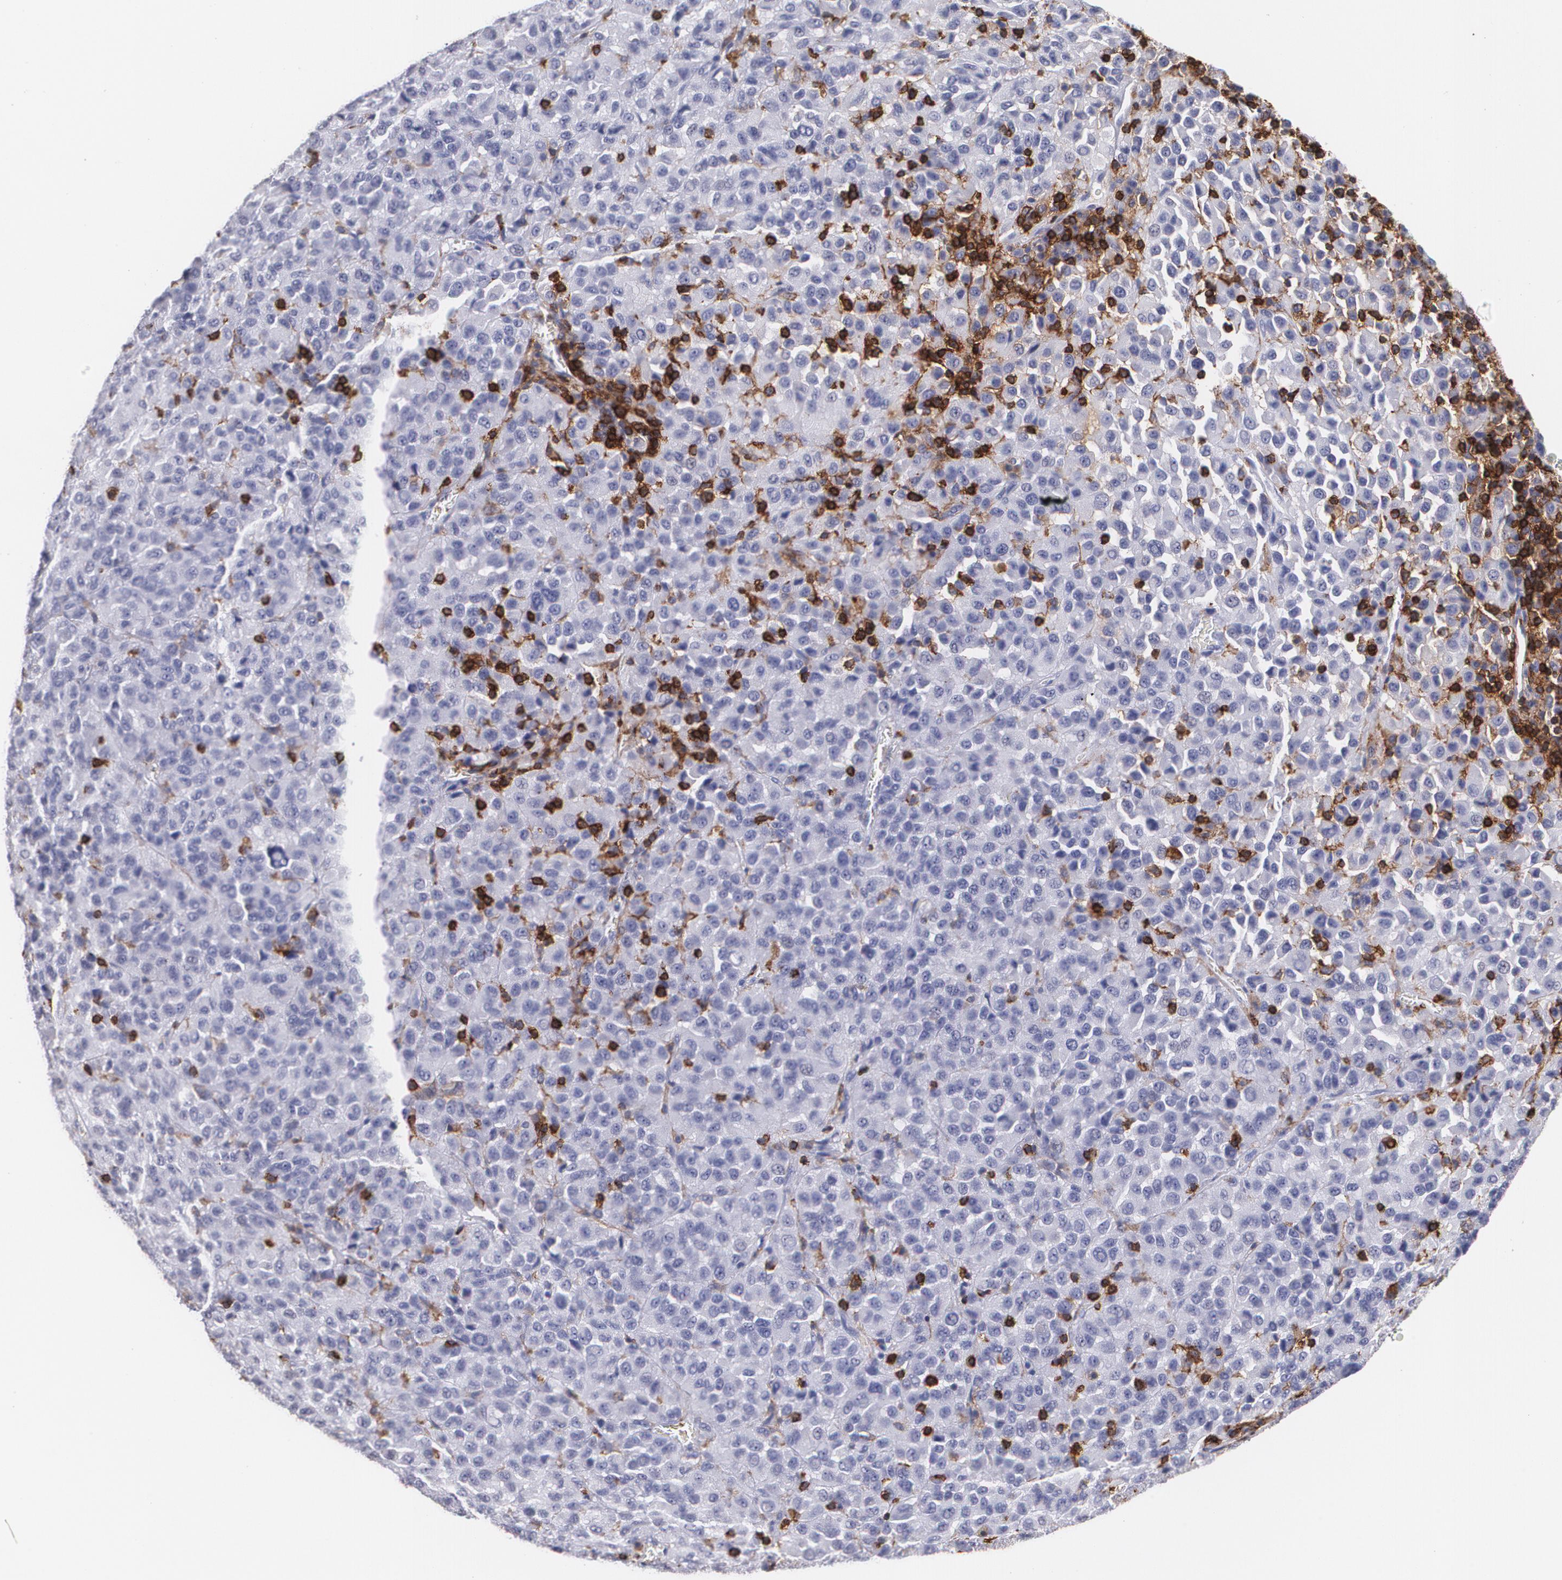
{"staining": {"intensity": "negative", "quantity": "none", "location": "none"}, "tissue": "melanoma", "cell_type": "Tumor cells", "image_type": "cancer", "snomed": [{"axis": "morphology", "description": "Malignant melanoma, Metastatic site"}, {"axis": "topography", "description": "Lung"}], "caption": "An immunohistochemistry (IHC) image of malignant melanoma (metastatic site) is shown. There is no staining in tumor cells of malignant melanoma (metastatic site). (Immunohistochemistry, brightfield microscopy, high magnification).", "gene": "PTPRC", "patient": {"sex": "male", "age": 64}}